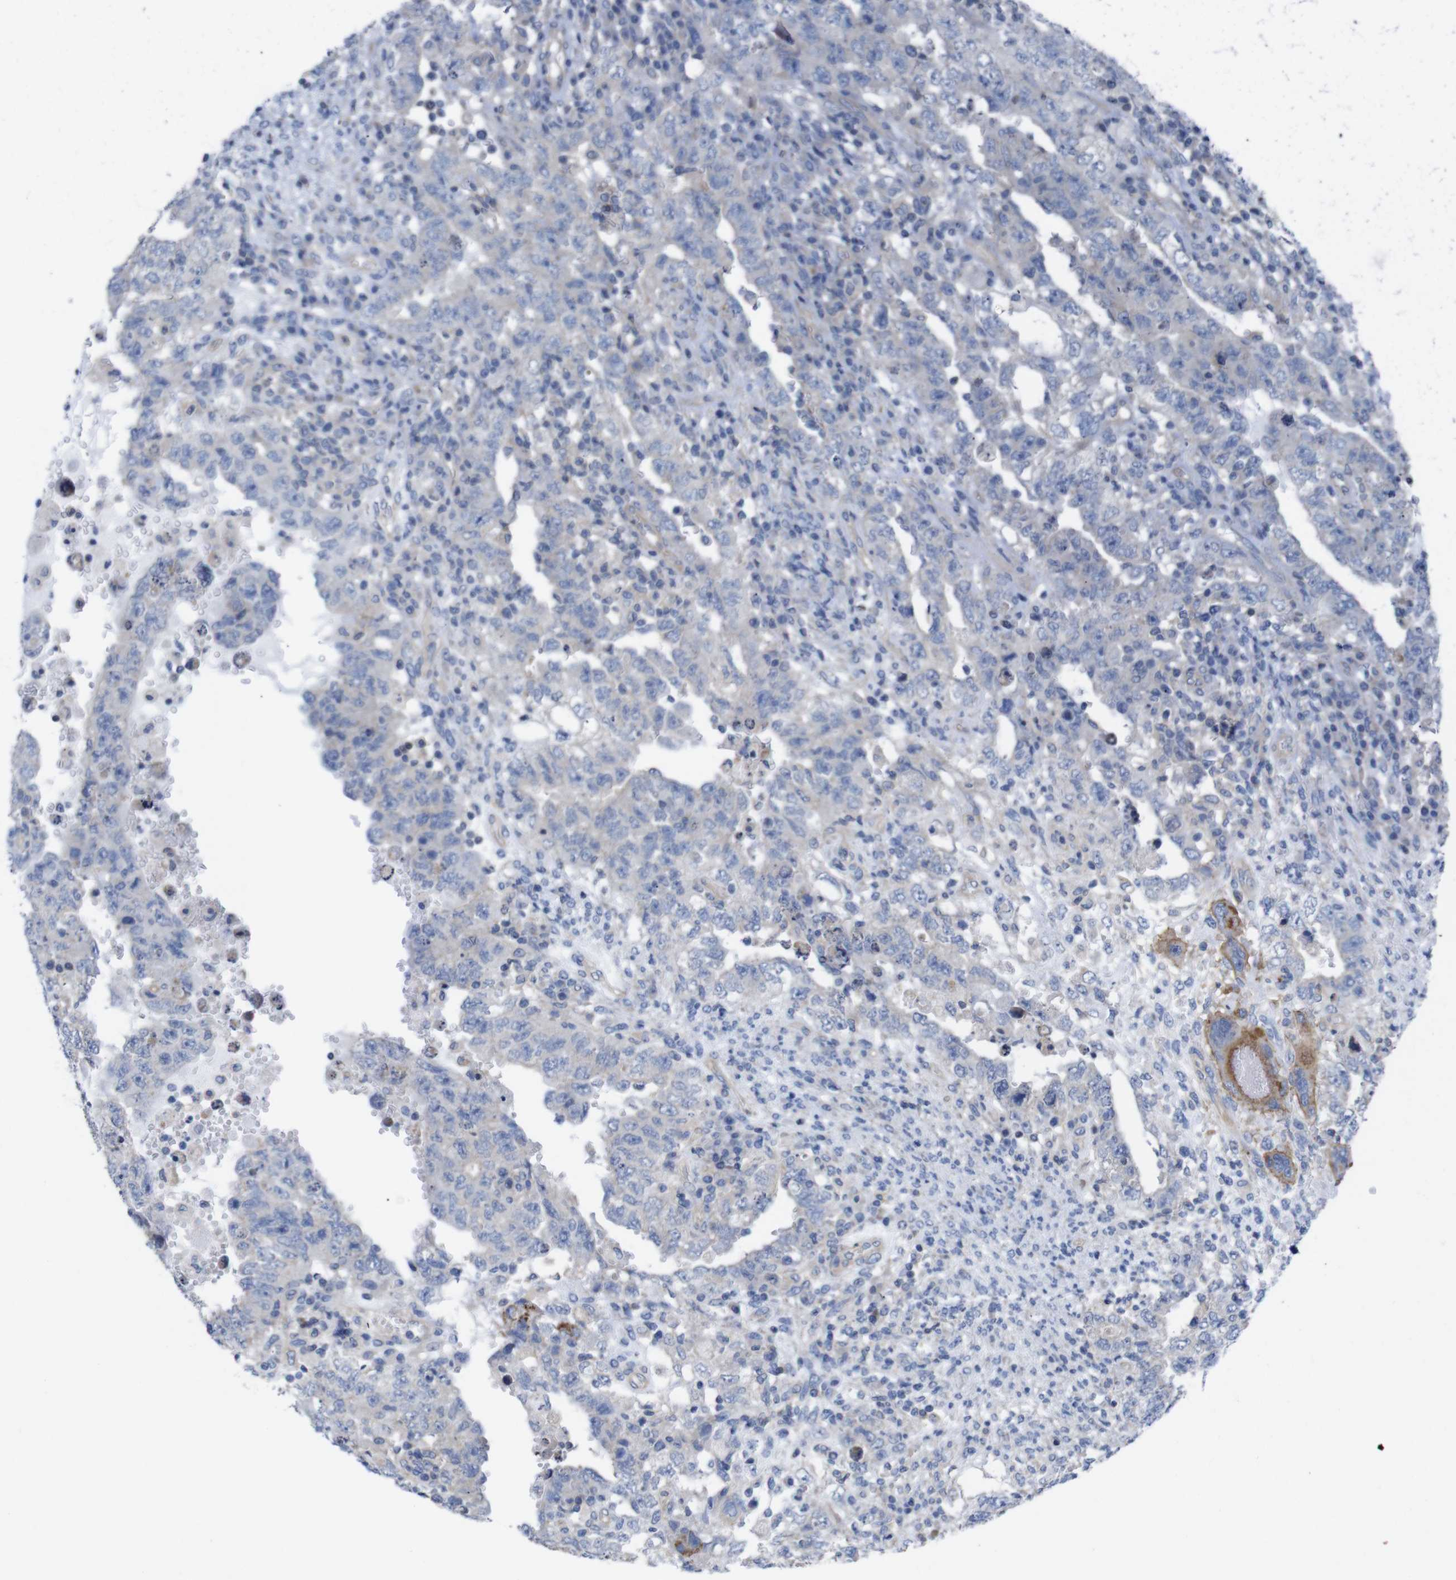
{"staining": {"intensity": "moderate", "quantity": "<25%", "location": "cytoplasmic/membranous"}, "tissue": "testis cancer", "cell_type": "Tumor cells", "image_type": "cancer", "snomed": [{"axis": "morphology", "description": "Carcinoma, Embryonal, NOS"}, {"axis": "topography", "description": "Testis"}], "caption": "An immunohistochemistry histopathology image of neoplastic tissue is shown. Protein staining in brown labels moderate cytoplasmic/membranous positivity in testis embryonal carcinoma within tumor cells.", "gene": "USH1C", "patient": {"sex": "male", "age": 26}}